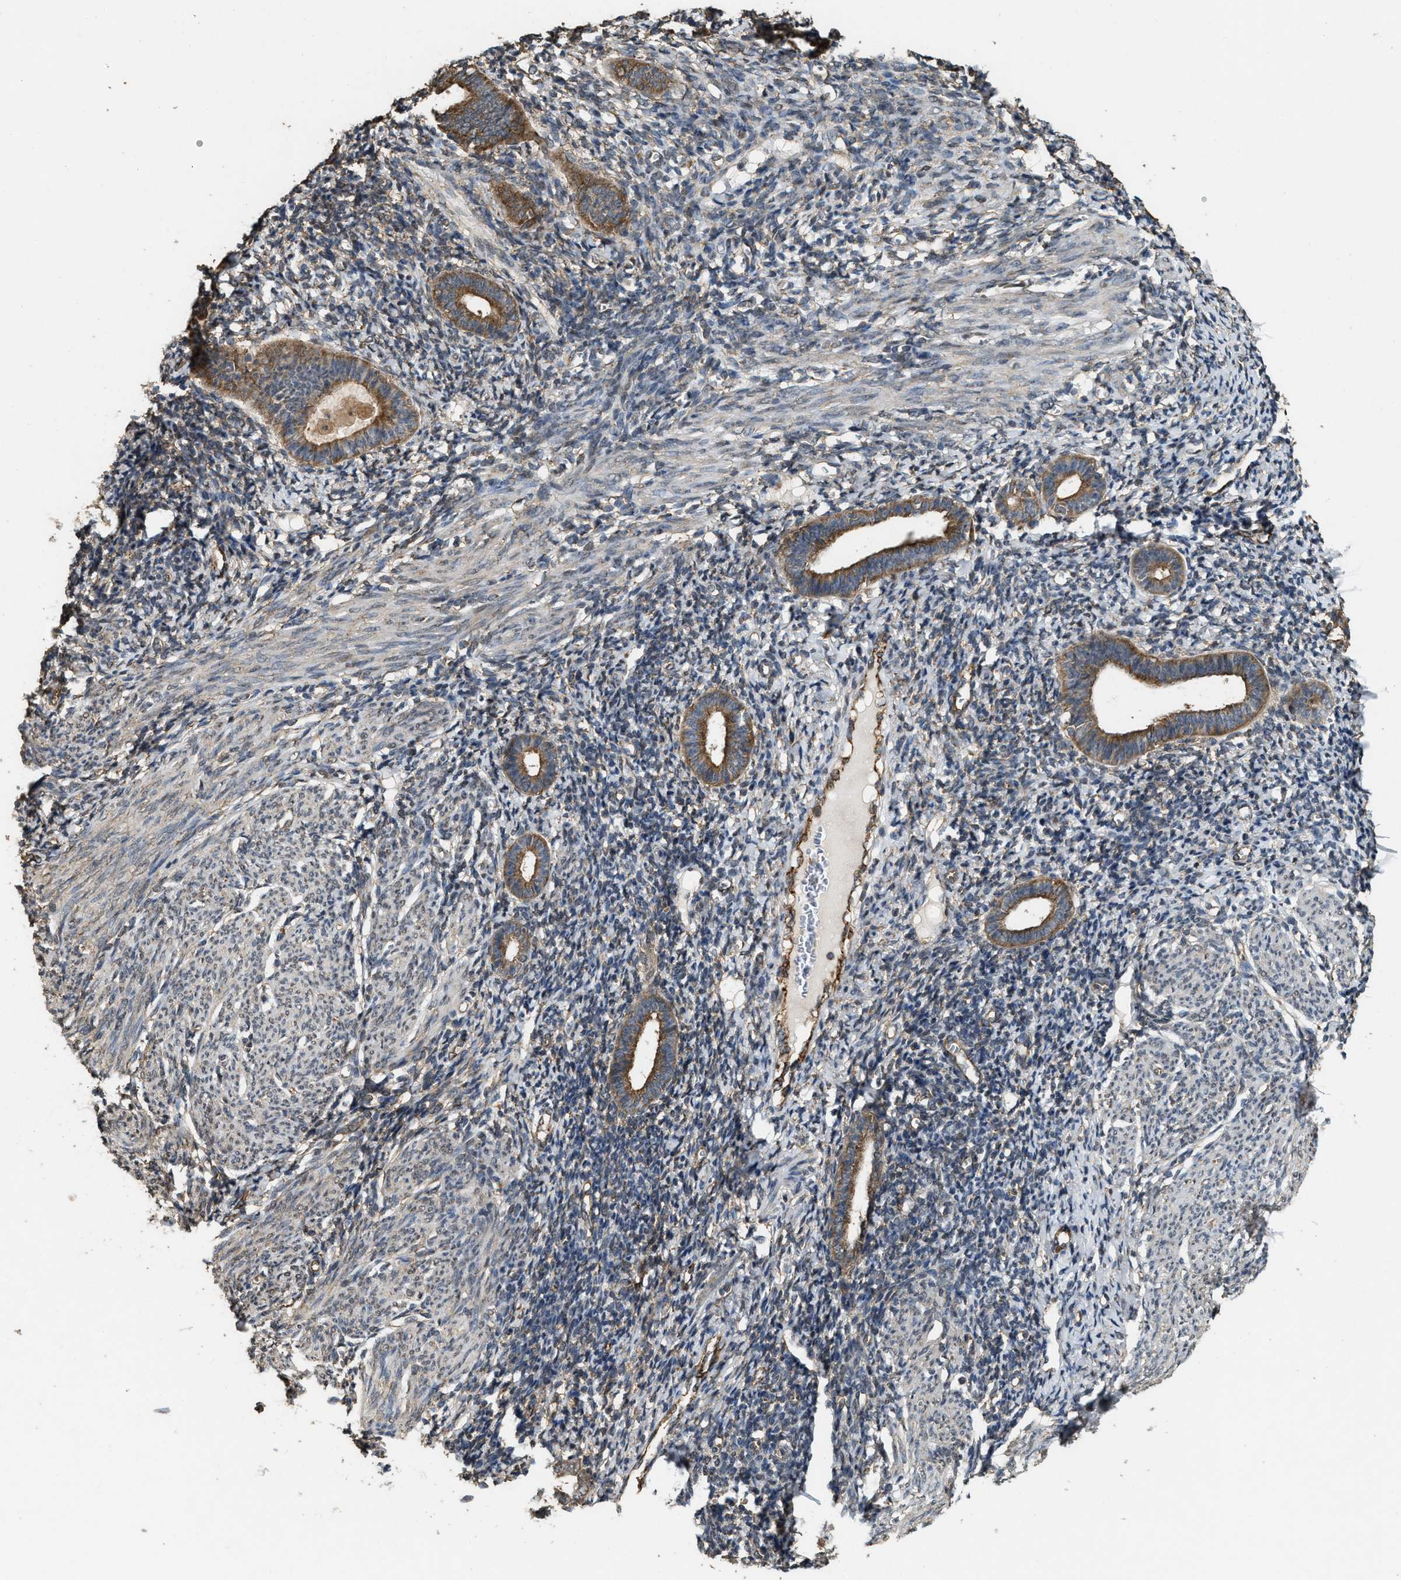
{"staining": {"intensity": "moderate", "quantity": "25%-75%", "location": "cytoplasmic/membranous"}, "tissue": "endometrium", "cell_type": "Cells in endometrial stroma", "image_type": "normal", "snomed": [{"axis": "morphology", "description": "Normal tissue, NOS"}, {"axis": "morphology", "description": "Adenocarcinoma, NOS"}, {"axis": "topography", "description": "Endometrium"}], "caption": "Endometrium stained with DAB immunohistochemistry displays medium levels of moderate cytoplasmic/membranous staining in approximately 25%-75% of cells in endometrial stroma.", "gene": "ARHGEF5", "patient": {"sex": "female", "age": 57}}